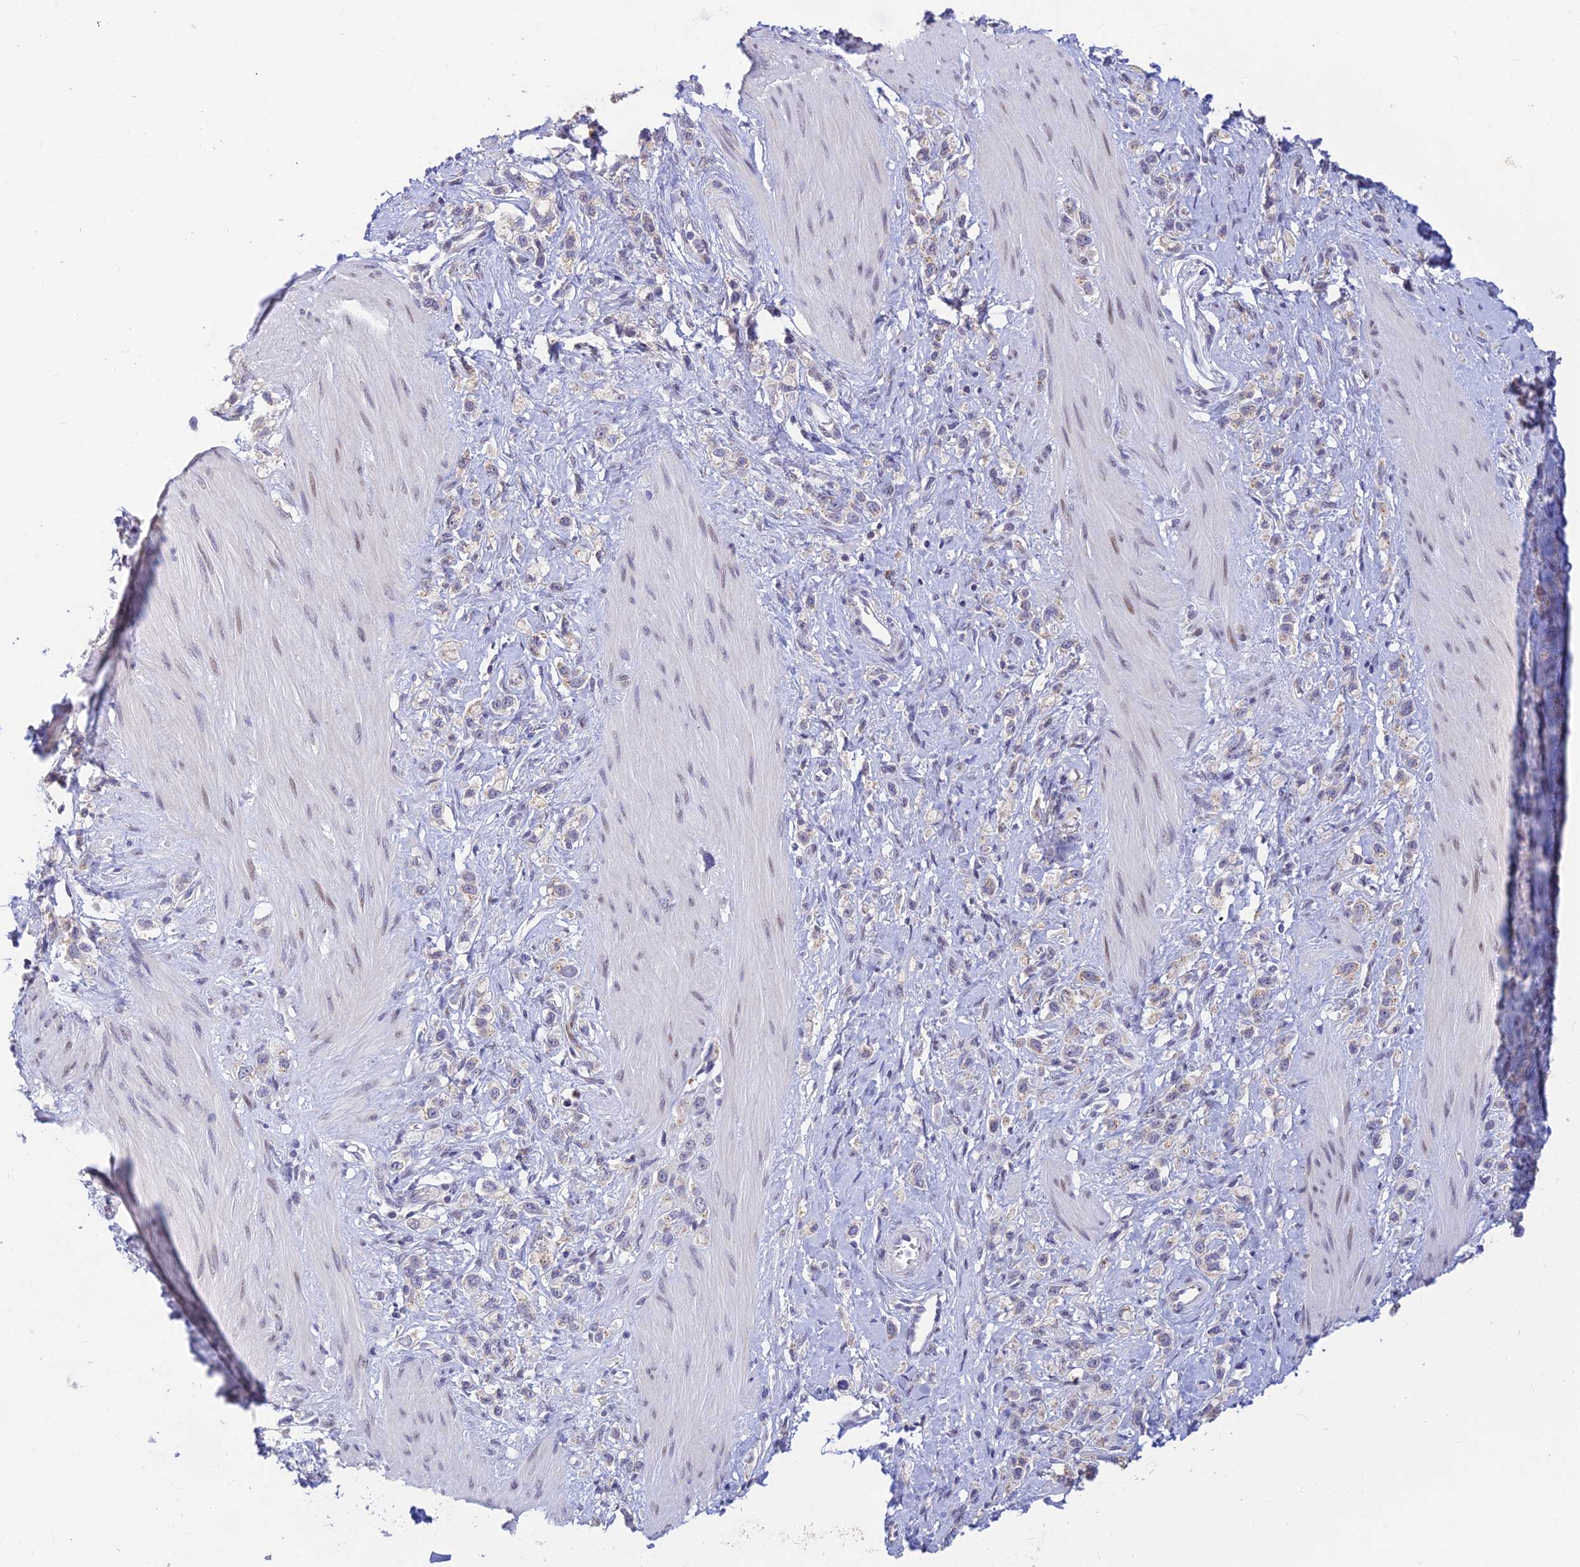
{"staining": {"intensity": "negative", "quantity": "none", "location": "none"}, "tissue": "stomach cancer", "cell_type": "Tumor cells", "image_type": "cancer", "snomed": [{"axis": "morphology", "description": "Adenocarcinoma, NOS"}, {"axis": "topography", "description": "Stomach"}], "caption": "This photomicrograph is of stomach cancer stained with immunohistochemistry to label a protein in brown with the nuclei are counter-stained blue. There is no positivity in tumor cells. (Brightfield microscopy of DAB (3,3'-diaminobenzidine) IHC at high magnification).", "gene": "INKA1", "patient": {"sex": "female", "age": 65}}